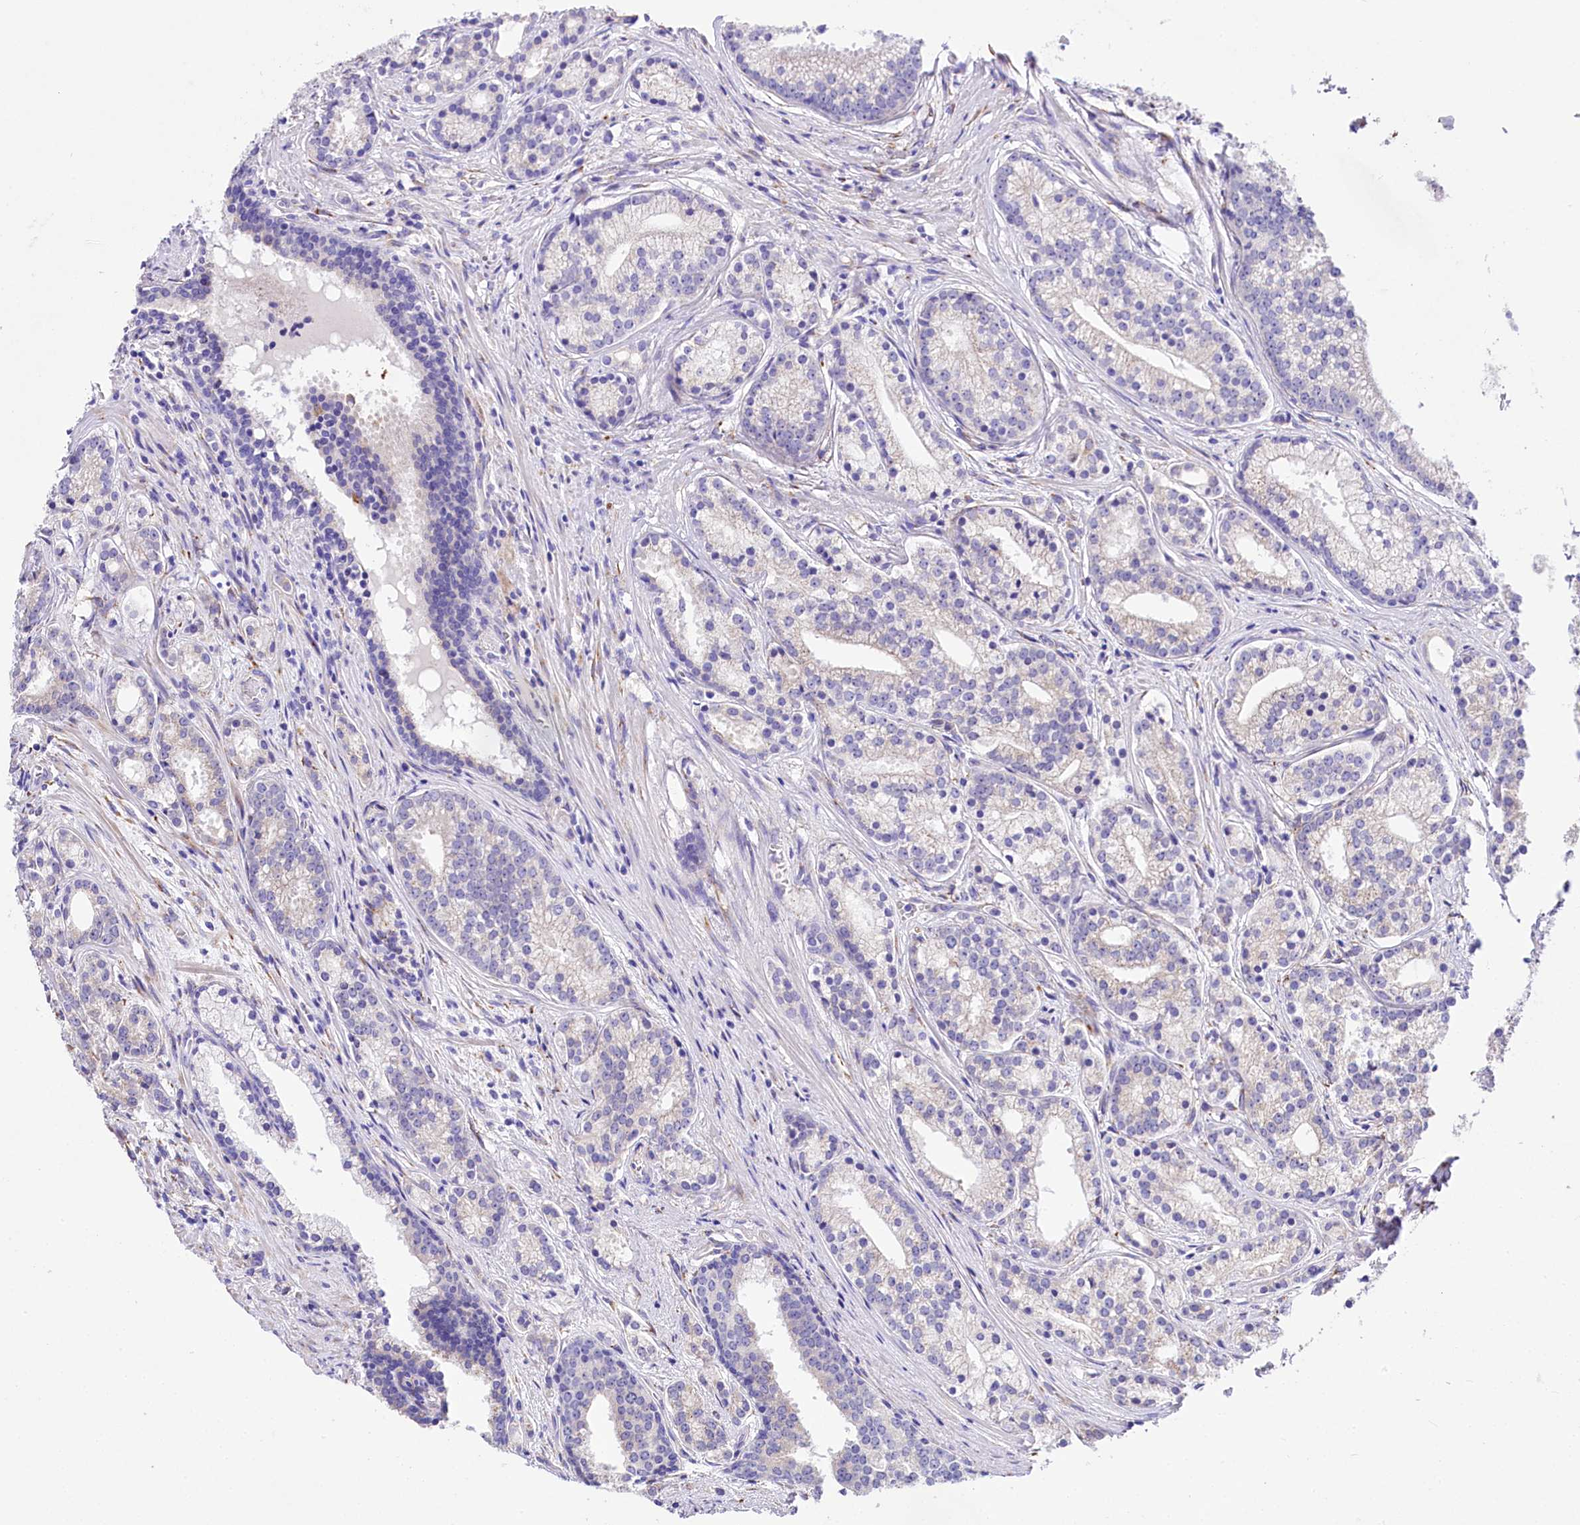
{"staining": {"intensity": "weak", "quantity": "<25%", "location": "cytoplasmic/membranous"}, "tissue": "prostate cancer", "cell_type": "Tumor cells", "image_type": "cancer", "snomed": [{"axis": "morphology", "description": "Adenocarcinoma, Low grade"}, {"axis": "topography", "description": "Prostate"}], "caption": "Immunohistochemistry of prostate adenocarcinoma (low-grade) reveals no positivity in tumor cells. The staining is performed using DAB (3,3'-diaminobenzidine) brown chromogen with nuclei counter-stained in using hematoxylin.", "gene": "A2ML1", "patient": {"sex": "male", "age": 71}}